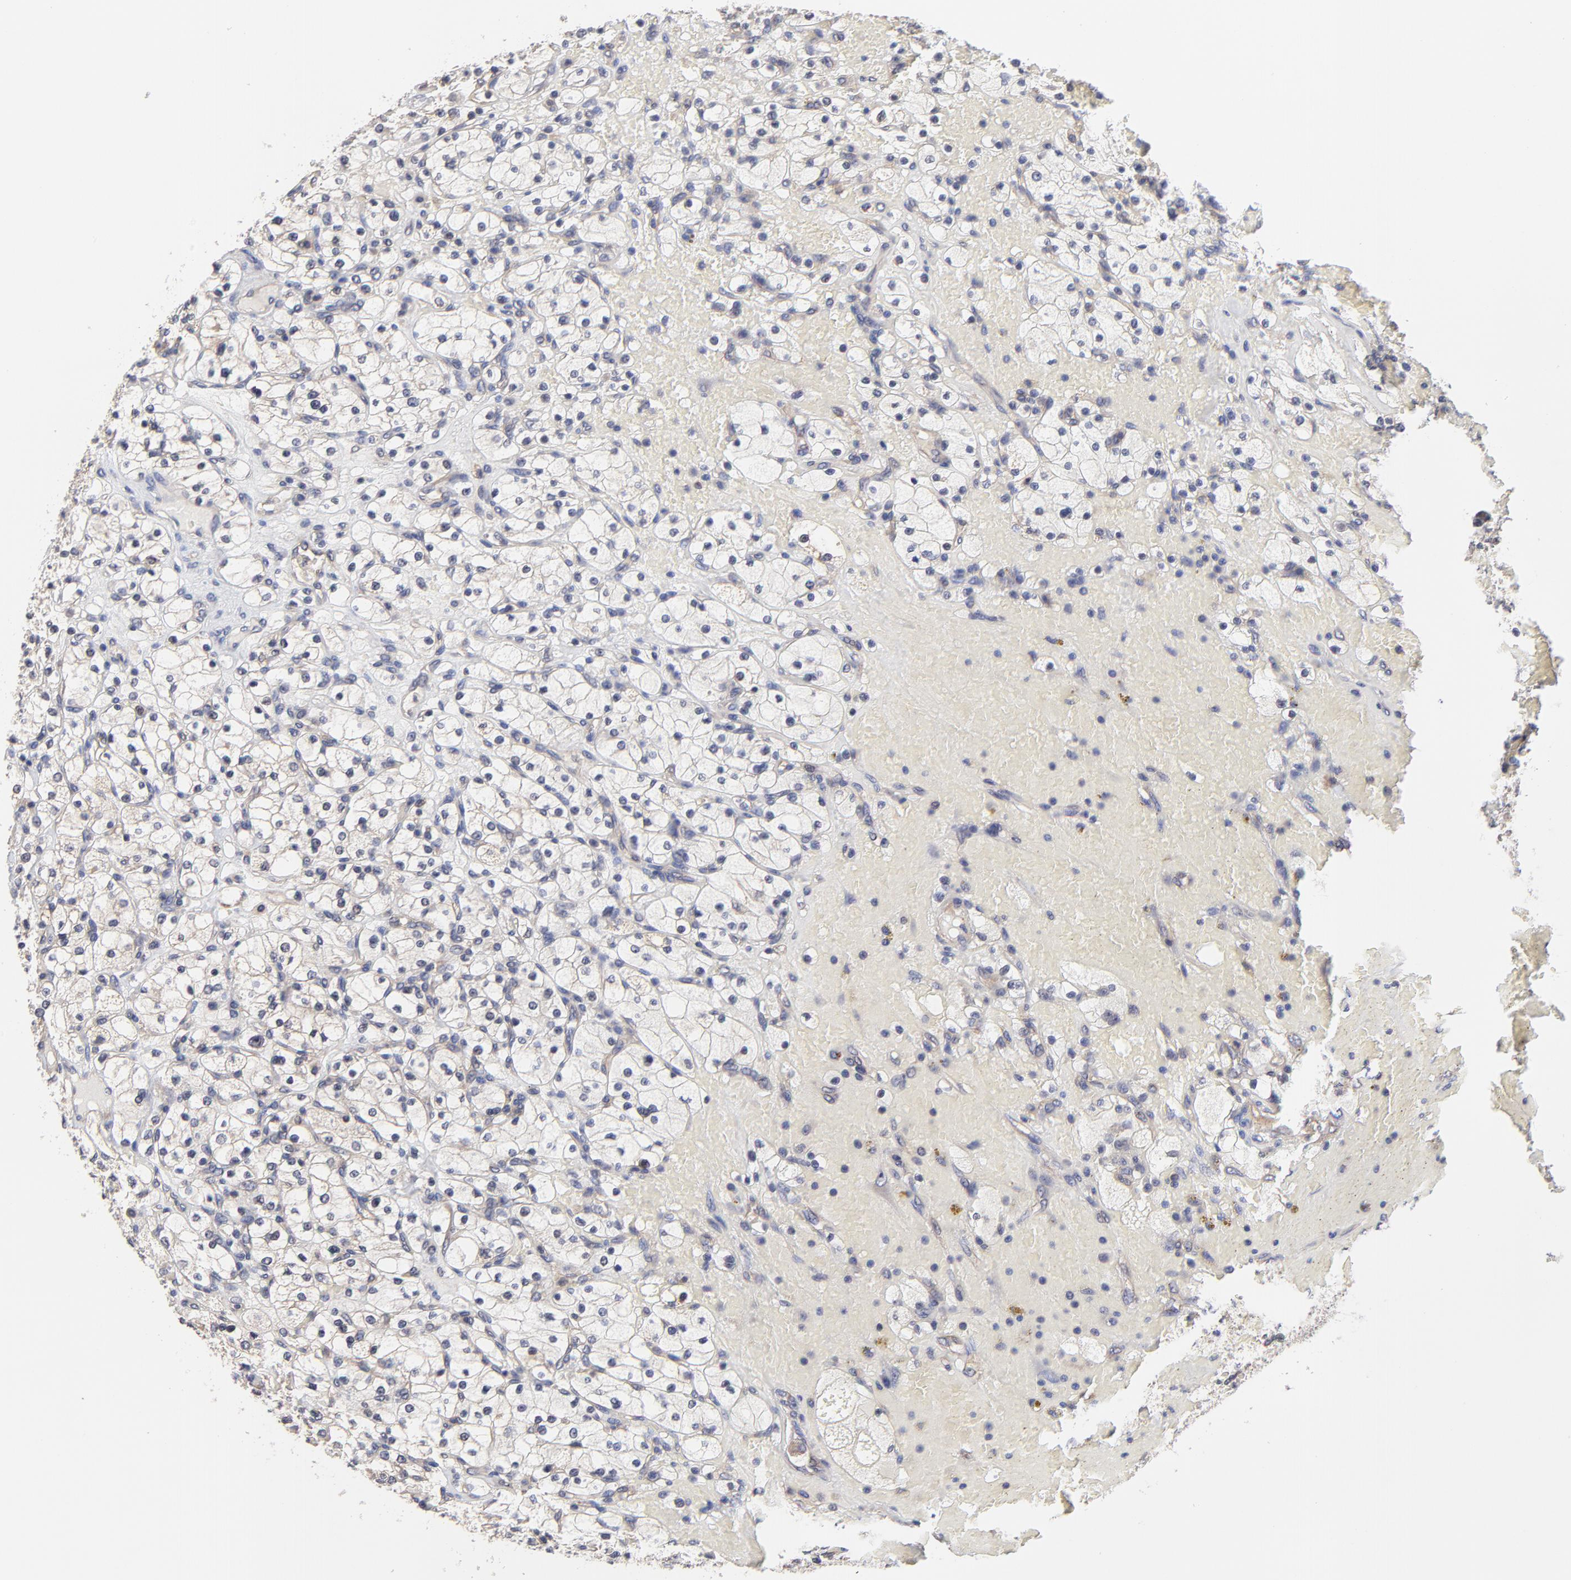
{"staining": {"intensity": "negative", "quantity": "none", "location": "none"}, "tissue": "renal cancer", "cell_type": "Tumor cells", "image_type": "cancer", "snomed": [{"axis": "morphology", "description": "Adenocarcinoma, NOS"}, {"axis": "topography", "description": "Kidney"}], "caption": "Micrograph shows no significant protein positivity in tumor cells of adenocarcinoma (renal). (Brightfield microscopy of DAB IHC at high magnification).", "gene": "PCMT1", "patient": {"sex": "female", "age": 83}}